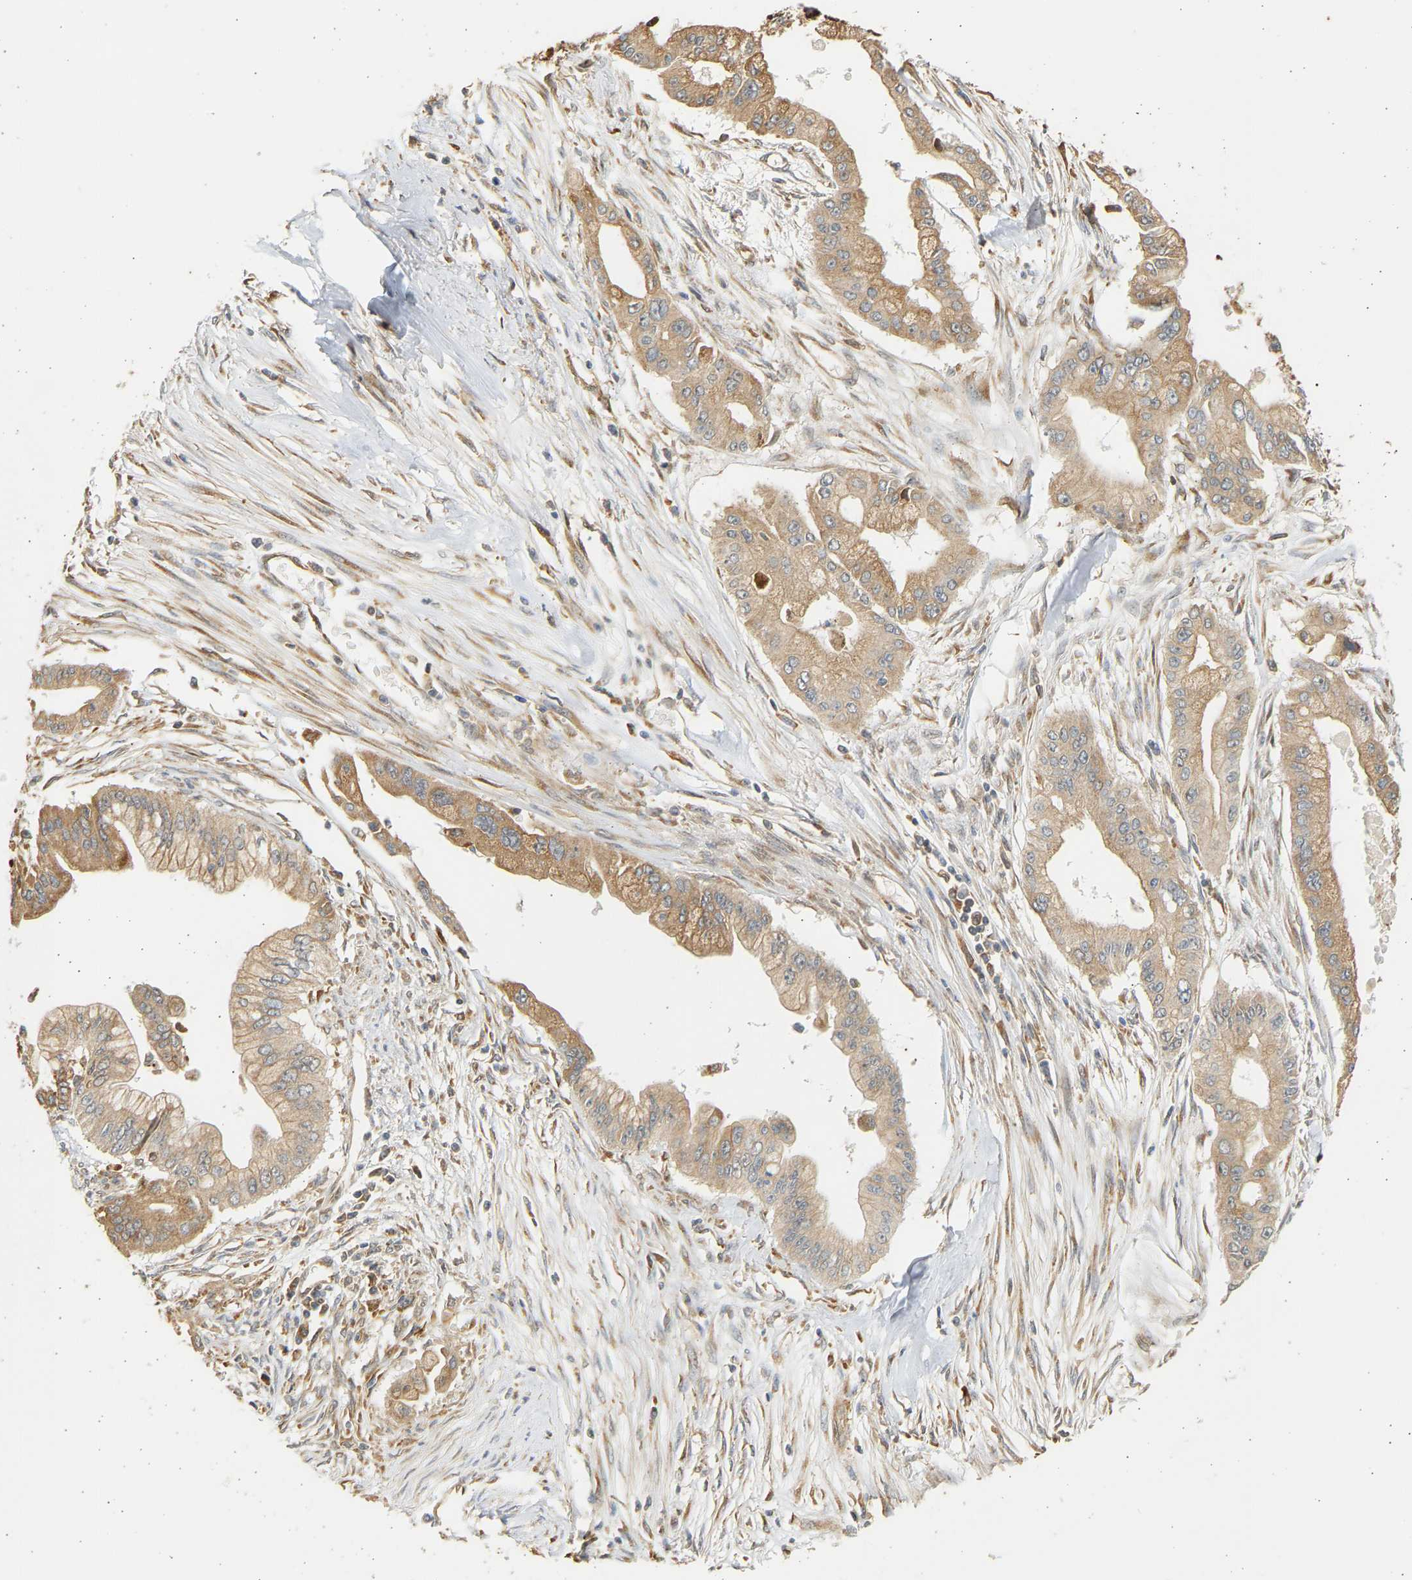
{"staining": {"intensity": "moderate", "quantity": ">75%", "location": "cytoplasmic/membranous"}, "tissue": "pancreatic cancer", "cell_type": "Tumor cells", "image_type": "cancer", "snomed": [{"axis": "morphology", "description": "Adenocarcinoma, NOS"}, {"axis": "topography", "description": "Pancreas"}], "caption": "Moderate cytoplasmic/membranous positivity is seen in about >75% of tumor cells in pancreatic adenocarcinoma.", "gene": "B4GALT6", "patient": {"sex": "male", "age": 59}}